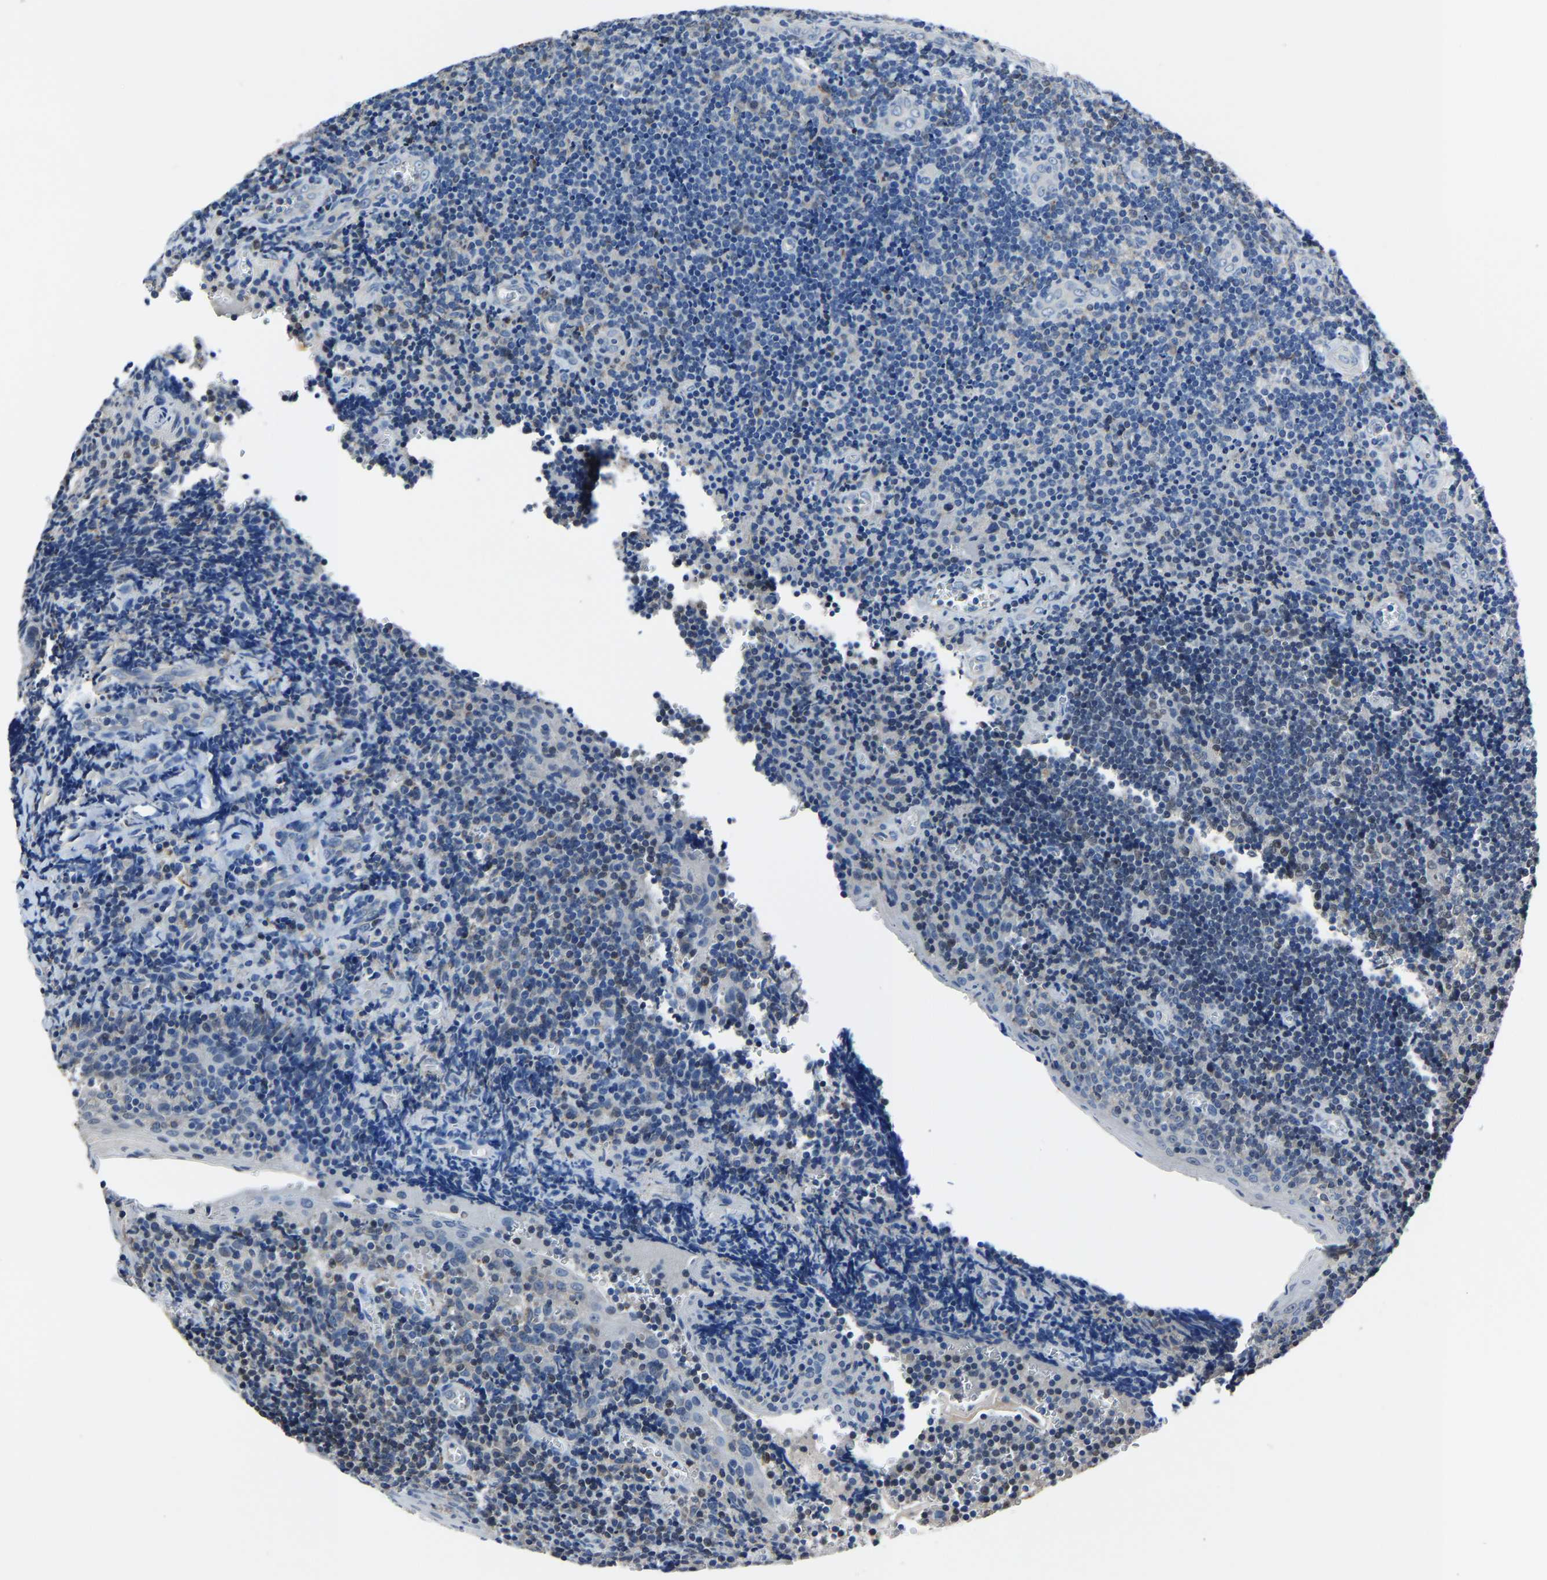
{"staining": {"intensity": "weak", "quantity": ">75%", "location": "cytoplasmic/membranous,nuclear"}, "tissue": "tonsil", "cell_type": "Germinal center cells", "image_type": "normal", "snomed": [{"axis": "morphology", "description": "Normal tissue, NOS"}, {"axis": "morphology", "description": "Inflammation, NOS"}, {"axis": "topography", "description": "Tonsil"}], "caption": "Immunohistochemistry (IHC) image of unremarkable human tonsil stained for a protein (brown), which demonstrates low levels of weak cytoplasmic/membranous,nuclear positivity in about >75% of germinal center cells.", "gene": "STRBP", "patient": {"sex": "female", "age": 31}}